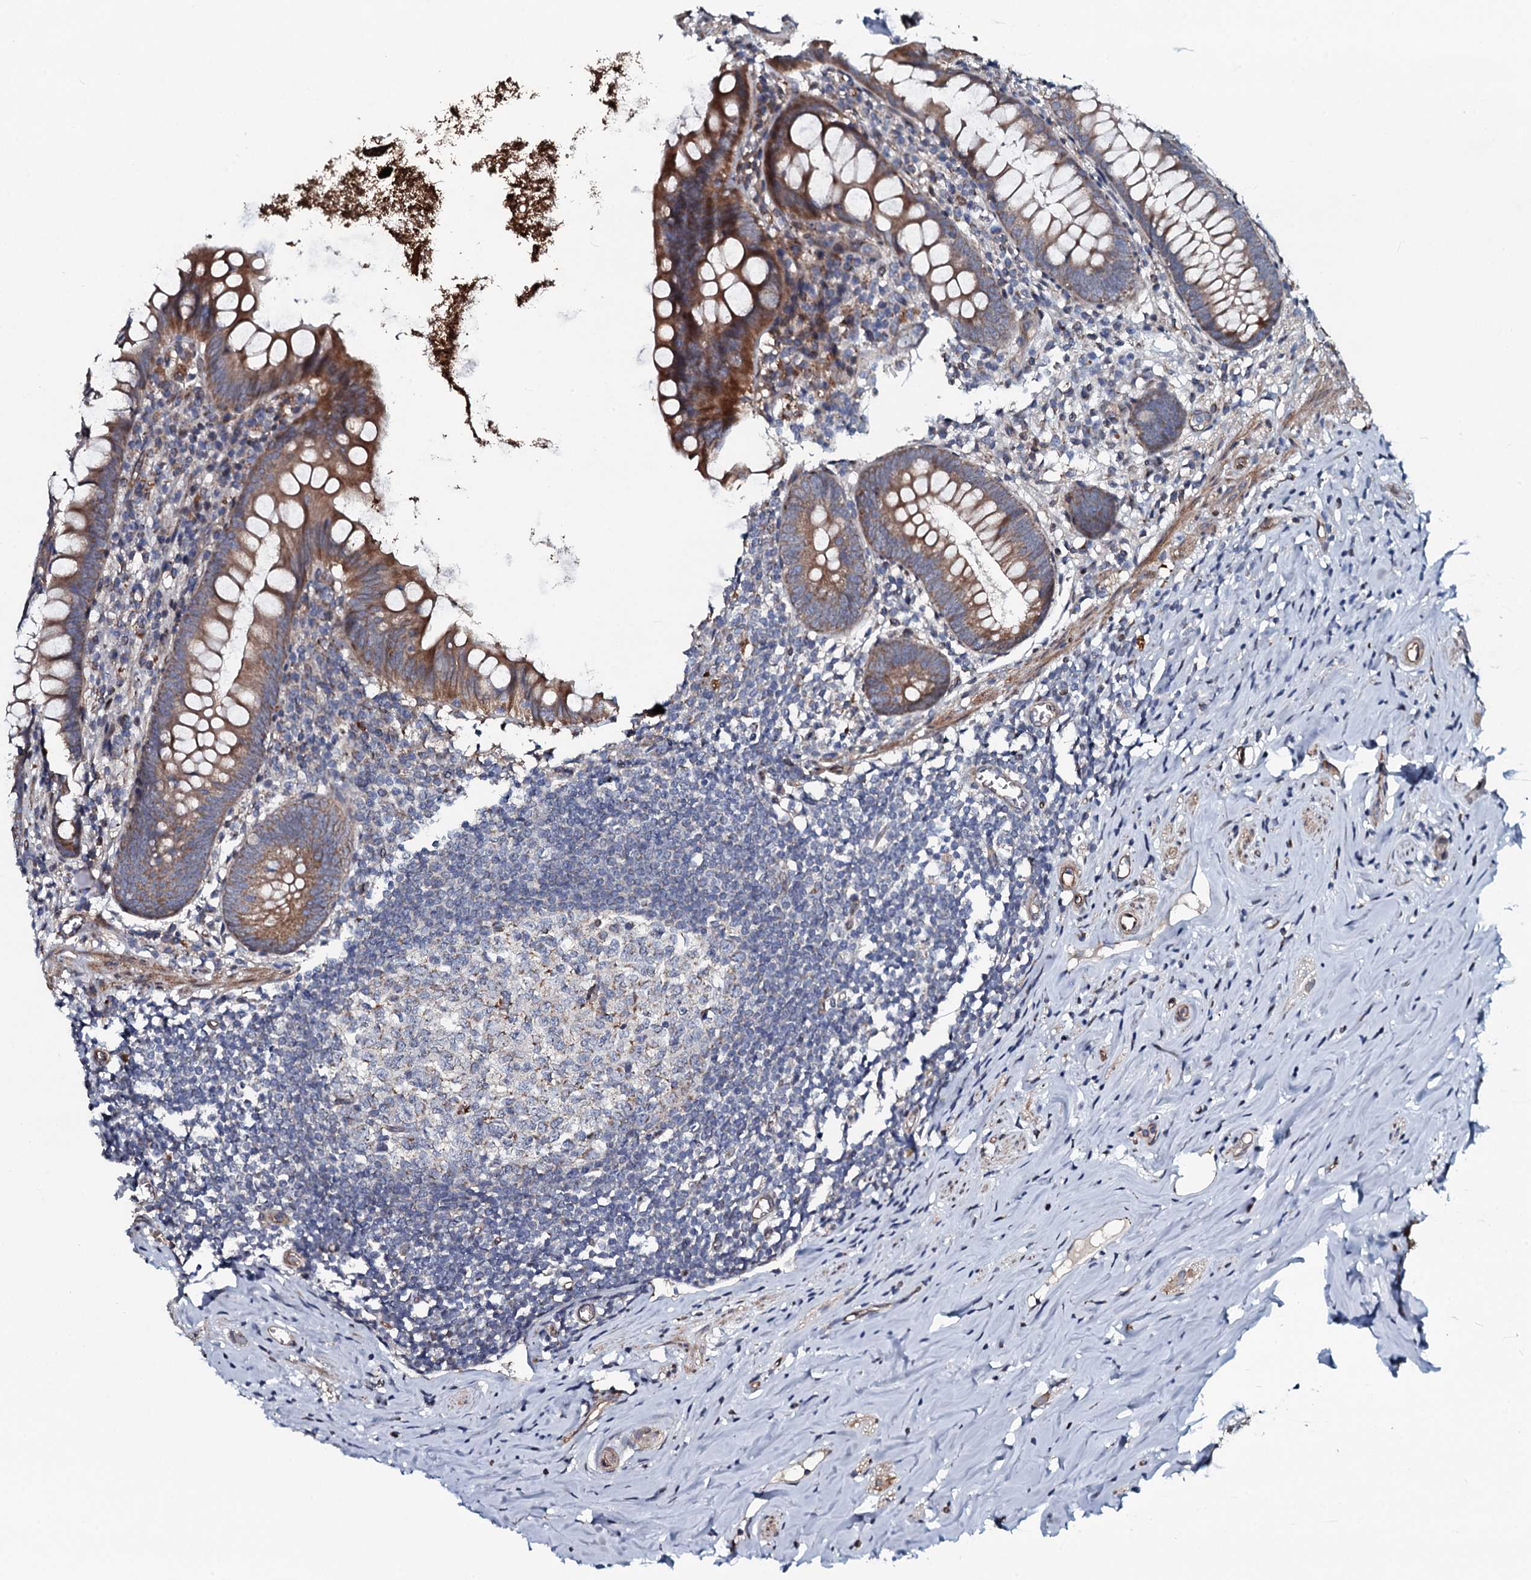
{"staining": {"intensity": "moderate", "quantity": ">75%", "location": "cytoplasmic/membranous"}, "tissue": "appendix", "cell_type": "Glandular cells", "image_type": "normal", "snomed": [{"axis": "morphology", "description": "Normal tissue, NOS"}, {"axis": "topography", "description": "Appendix"}], "caption": "Protein staining of normal appendix exhibits moderate cytoplasmic/membranous expression in about >75% of glandular cells. (DAB IHC with brightfield microscopy, high magnification).", "gene": "KCTD4", "patient": {"sex": "female", "age": 51}}